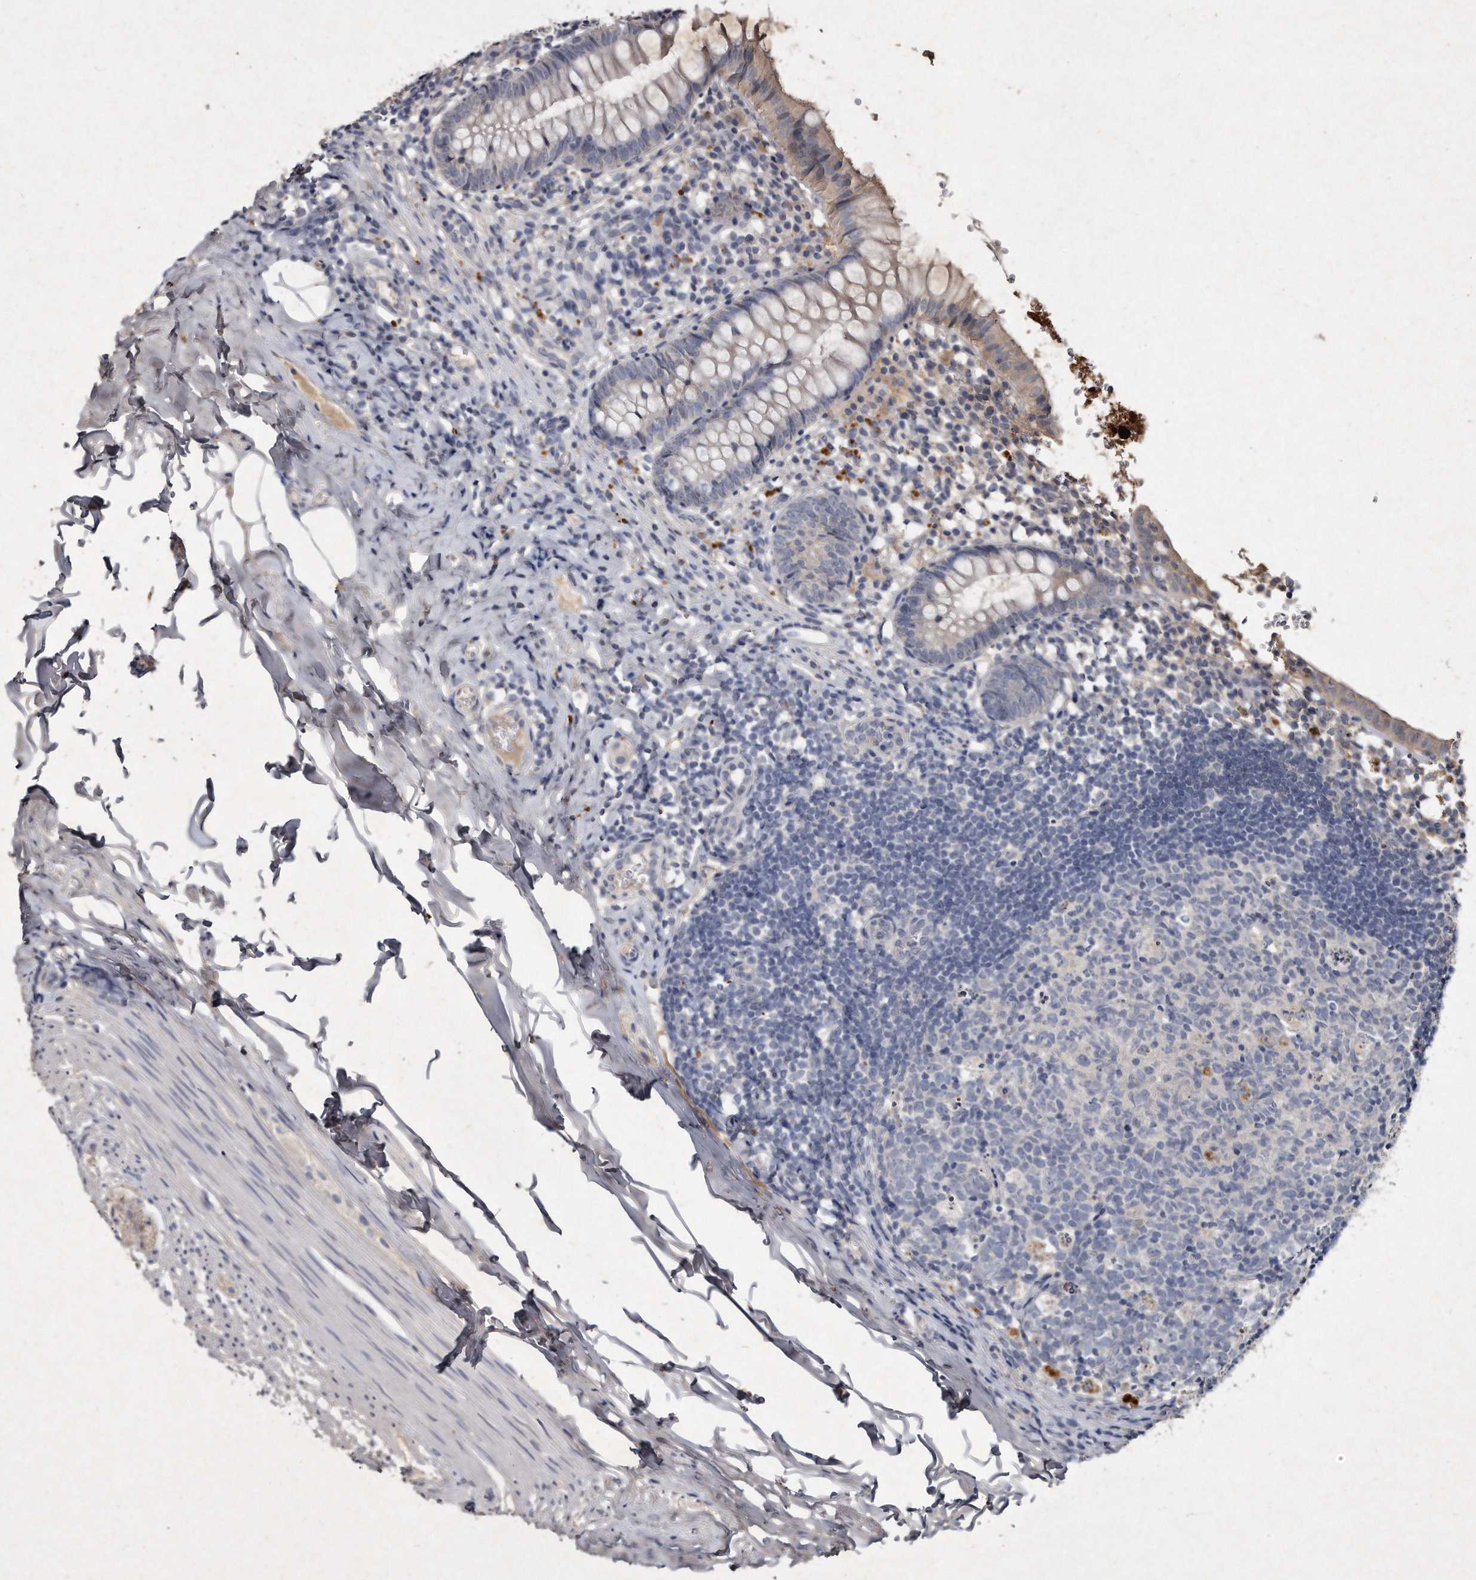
{"staining": {"intensity": "weak", "quantity": "<25%", "location": "cytoplasmic/membranous"}, "tissue": "appendix", "cell_type": "Glandular cells", "image_type": "normal", "snomed": [{"axis": "morphology", "description": "Normal tissue, NOS"}, {"axis": "topography", "description": "Appendix"}], "caption": "High power microscopy photomicrograph of an immunohistochemistry image of unremarkable appendix, revealing no significant expression in glandular cells. Brightfield microscopy of immunohistochemistry stained with DAB (brown) and hematoxylin (blue), captured at high magnification.", "gene": "KLHDC3", "patient": {"sex": "male", "age": 8}}